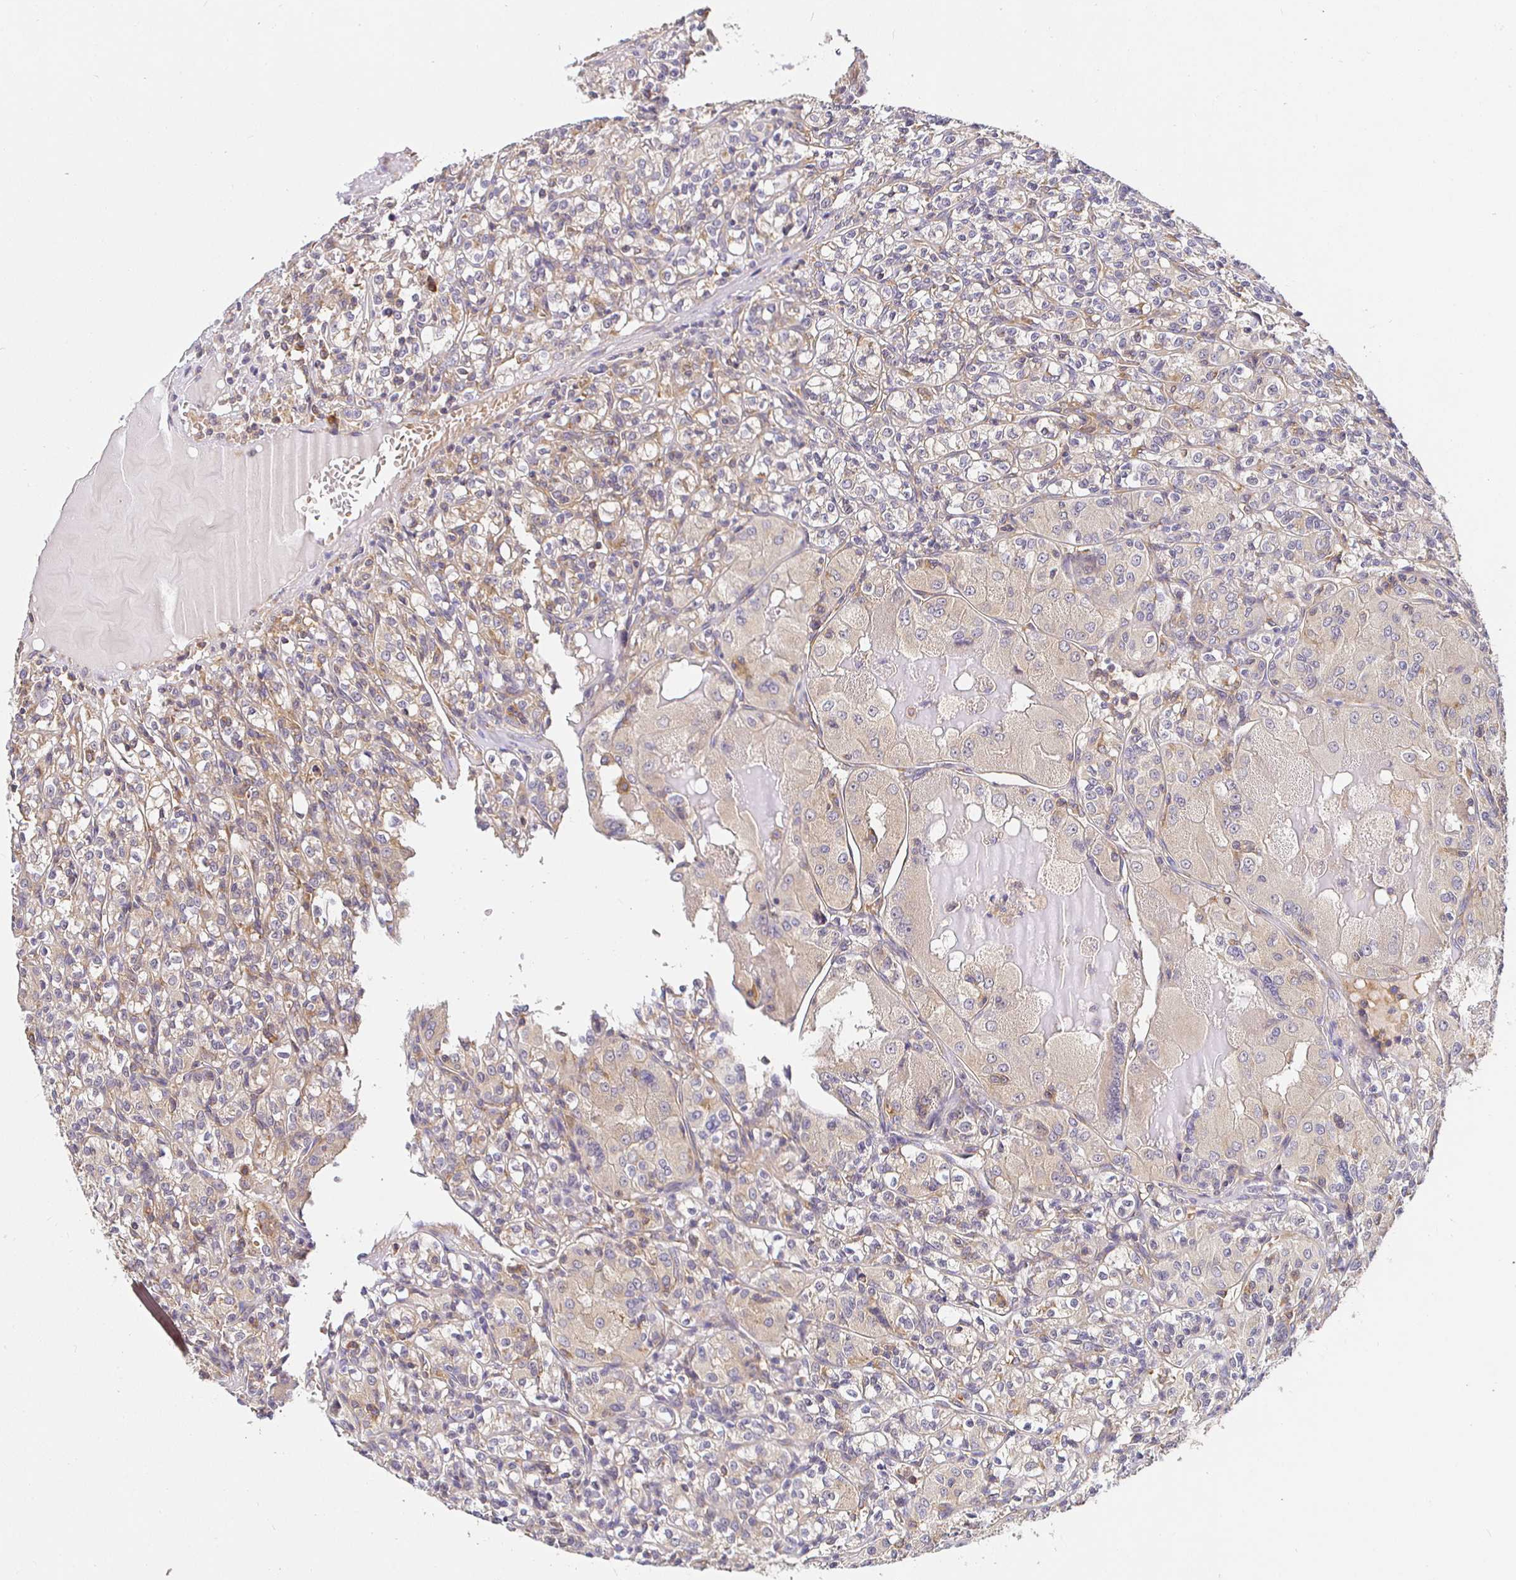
{"staining": {"intensity": "weak", "quantity": "25%-75%", "location": "cytoplasmic/membranous"}, "tissue": "renal cancer", "cell_type": "Tumor cells", "image_type": "cancer", "snomed": [{"axis": "morphology", "description": "Adenocarcinoma, NOS"}, {"axis": "topography", "description": "Kidney"}], "caption": "Renal adenocarcinoma tissue shows weak cytoplasmic/membranous staining in approximately 25%-75% of tumor cells, visualized by immunohistochemistry.", "gene": "IRAK1", "patient": {"sex": "male", "age": 36}}